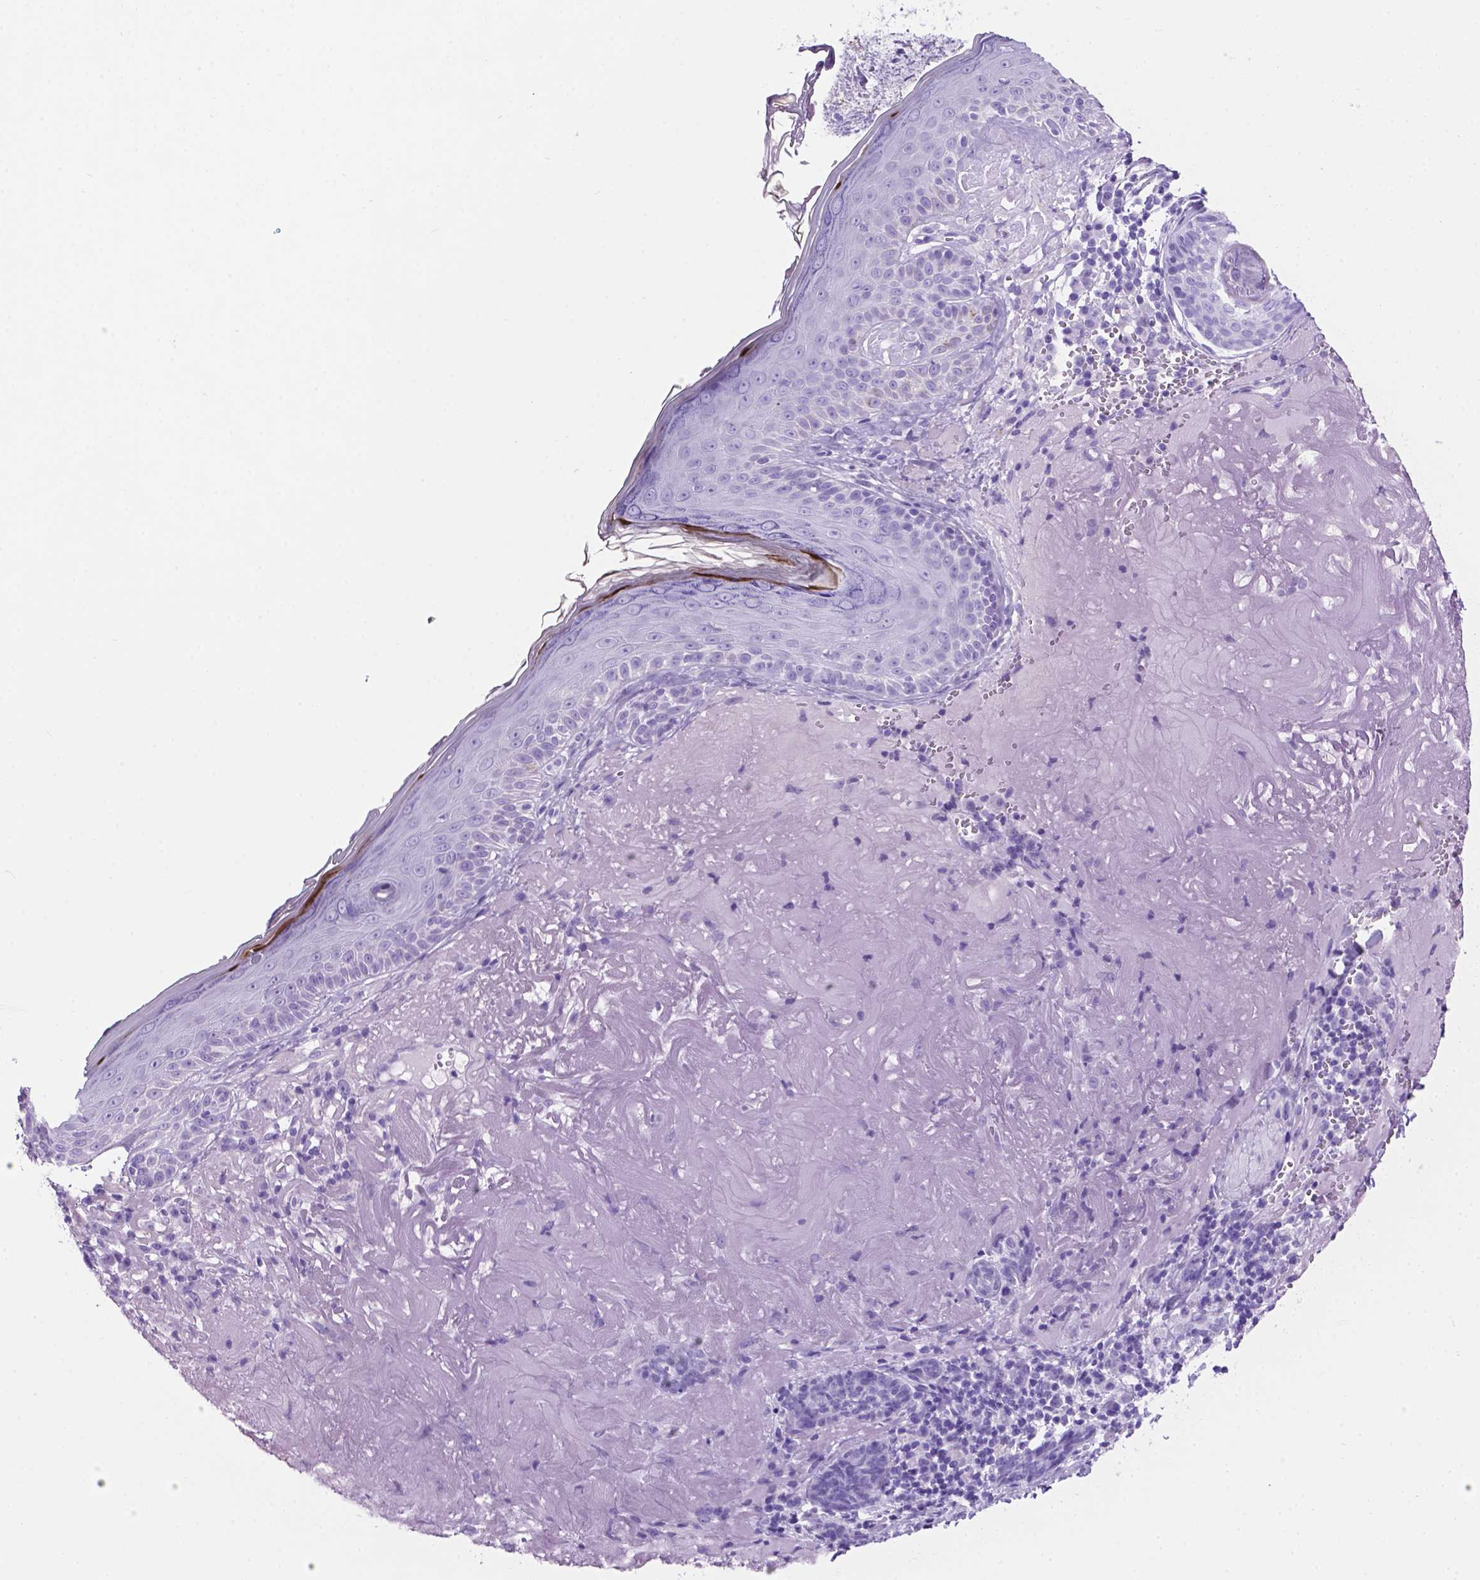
{"staining": {"intensity": "negative", "quantity": "none", "location": "none"}, "tissue": "skin cancer", "cell_type": "Tumor cells", "image_type": "cancer", "snomed": [{"axis": "morphology", "description": "Basal cell carcinoma"}, {"axis": "topography", "description": "Skin"}, {"axis": "topography", "description": "Skin of face"}], "caption": "An image of skin cancer stained for a protein displays no brown staining in tumor cells.", "gene": "C17orf107", "patient": {"sex": "female", "age": 95}}